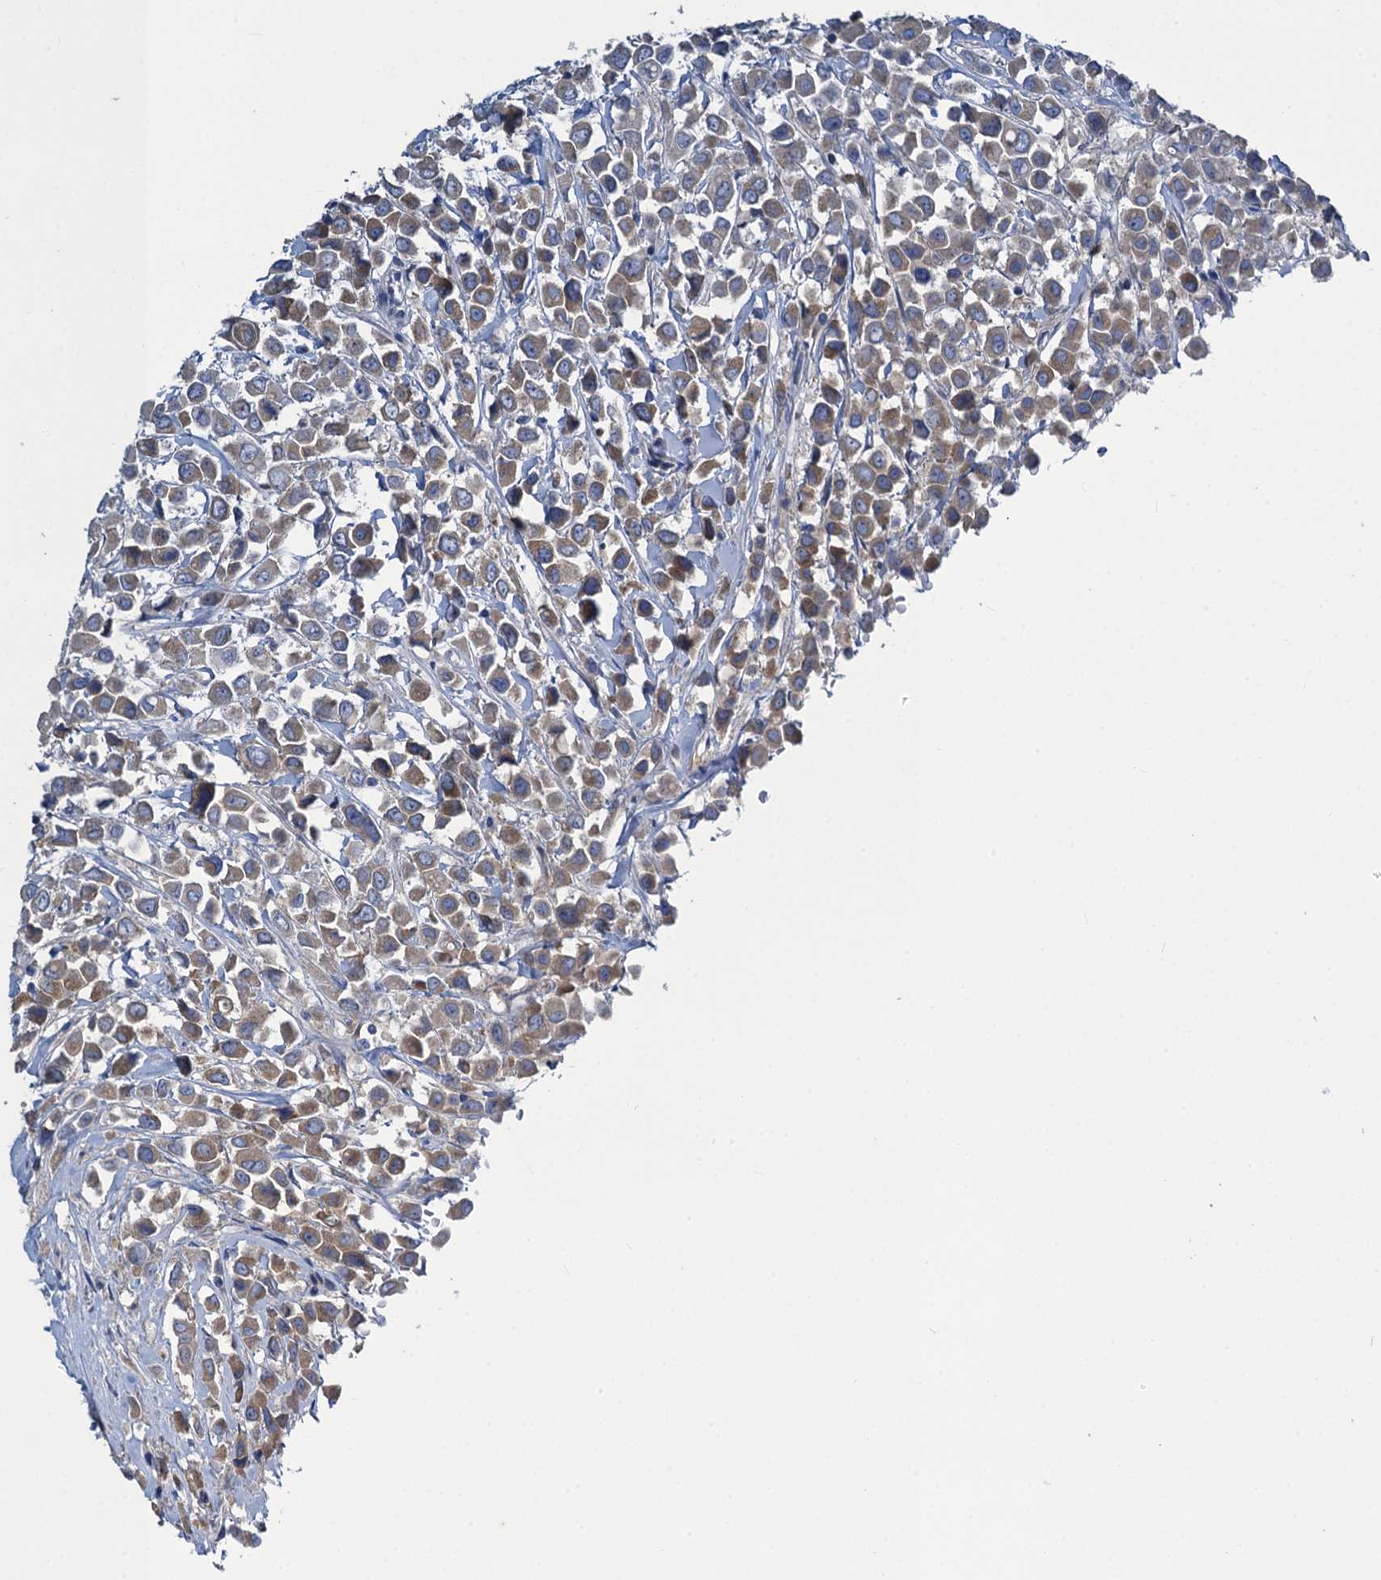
{"staining": {"intensity": "weak", "quantity": ">75%", "location": "cytoplasmic/membranous"}, "tissue": "breast cancer", "cell_type": "Tumor cells", "image_type": "cancer", "snomed": [{"axis": "morphology", "description": "Duct carcinoma"}, {"axis": "topography", "description": "Breast"}], "caption": "This is a histology image of immunohistochemistry staining of breast invasive ductal carcinoma, which shows weak staining in the cytoplasmic/membranous of tumor cells.", "gene": "SNAP29", "patient": {"sex": "female", "age": 61}}